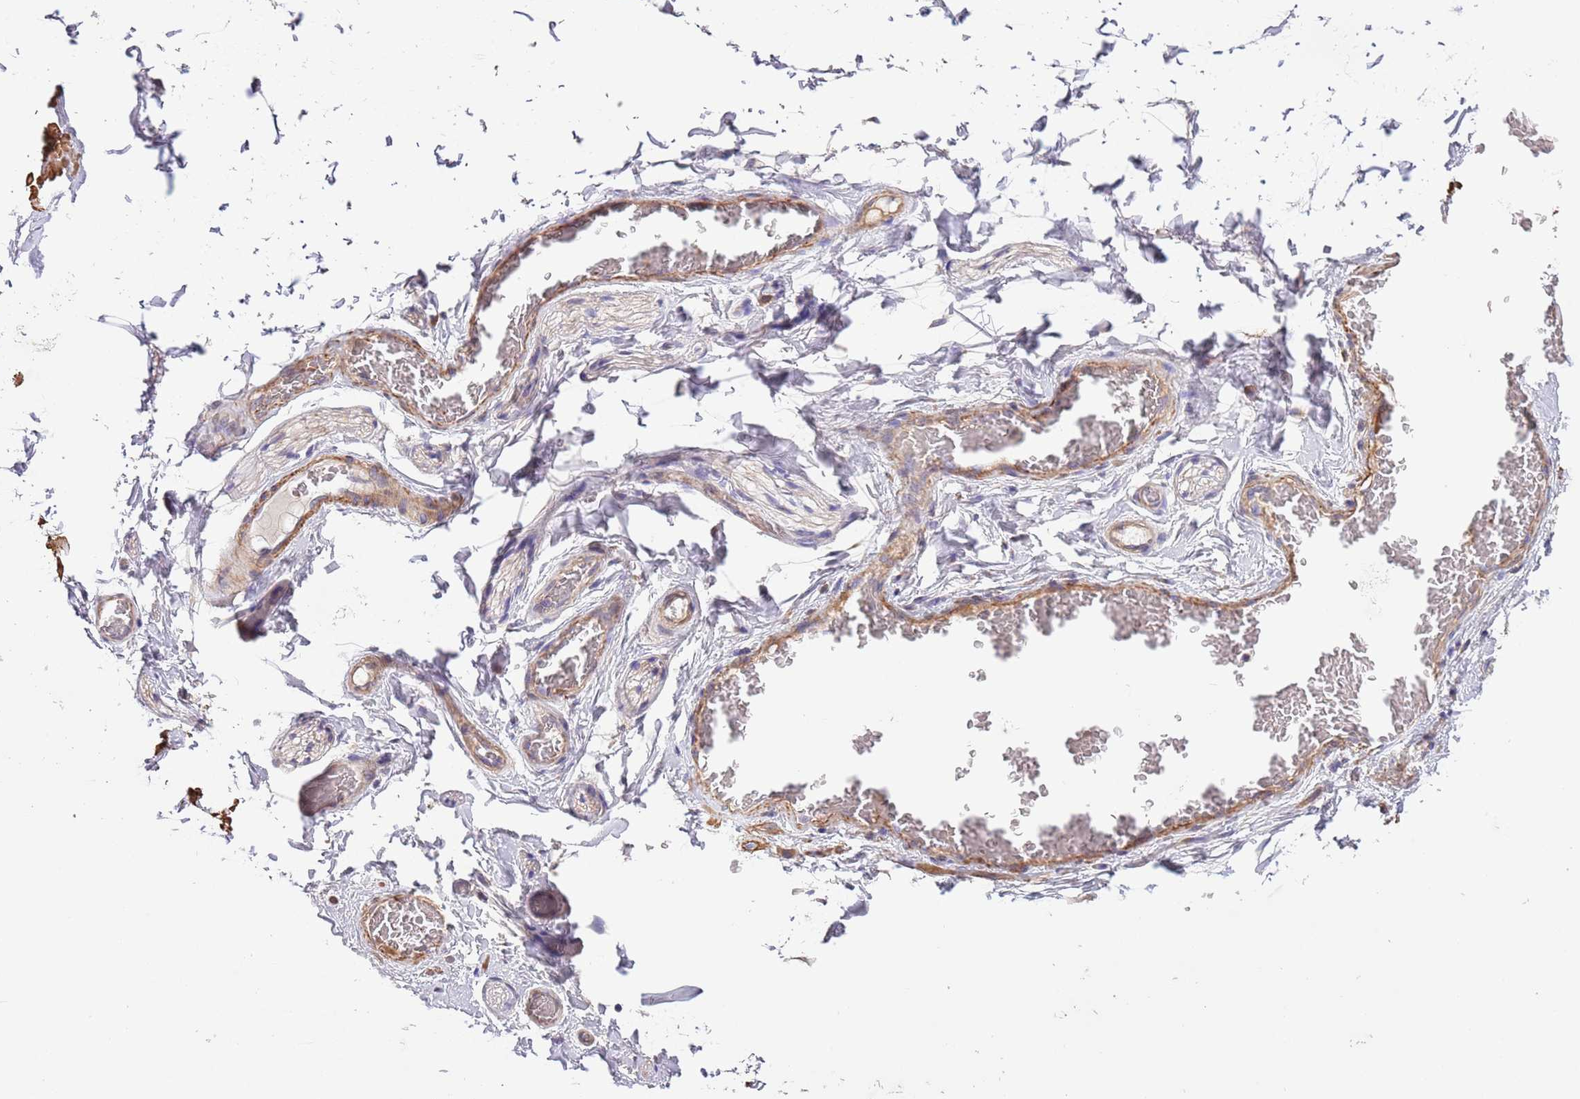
{"staining": {"intensity": "weak", "quantity": "25%-75%", "location": "cytoplasmic/membranous"}, "tissue": "adipose tissue", "cell_type": "Adipocytes", "image_type": "normal", "snomed": [{"axis": "morphology", "description": "Normal tissue, NOS"}, {"axis": "topography", "description": "Soft tissue"}, {"axis": "topography", "description": "Adipose tissue"}, {"axis": "topography", "description": "Vascular tissue"}, {"axis": "topography", "description": "Peripheral nerve tissue"}], "caption": "Weak cytoplasmic/membranous protein positivity is seen in about 25%-75% of adipocytes in adipose tissue. The staining is performed using DAB (3,3'-diaminobenzidine) brown chromogen to label protein expression. The nuclei are counter-stained blue using hematoxylin.", "gene": "PIGA", "patient": {"sex": "male", "age": 46}}